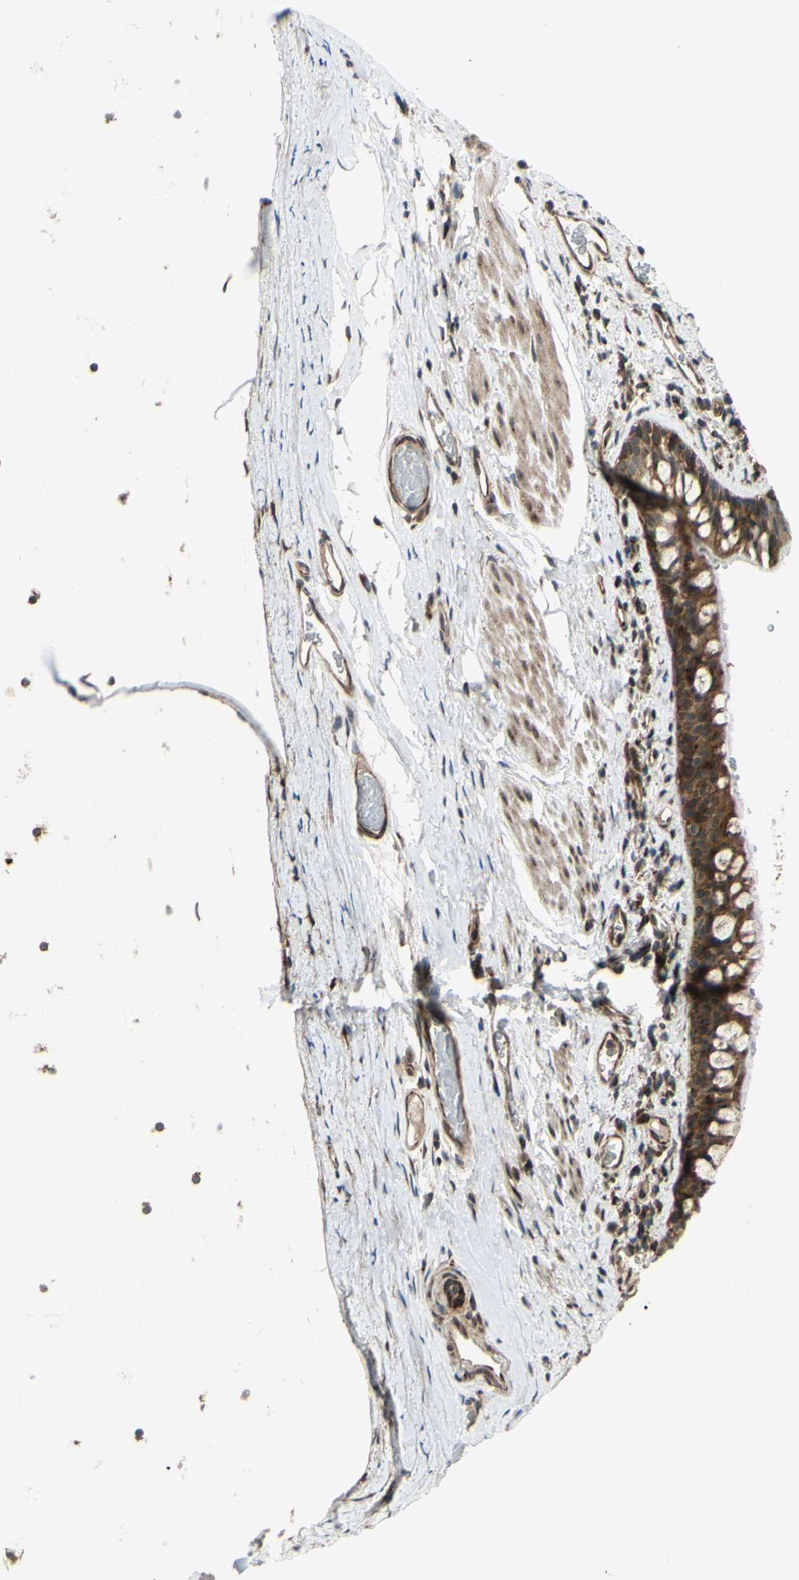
{"staining": {"intensity": "moderate", "quantity": ">75%", "location": "cytoplasmic/membranous"}, "tissue": "bronchus", "cell_type": "Respiratory epithelial cells", "image_type": "normal", "snomed": [{"axis": "morphology", "description": "Normal tissue, NOS"}, {"axis": "morphology", "description": "Malignant melanoma, Metastatic site"}, {"axis": "topography", "description": "Bronchus"}, {"axis": "topography", "description": "Lung"}], "caption": "Bronchus stained with a brown dye exhibits moderate cytoplasmic/membranous positive expression in approximately >75% of respiratory epithelial cells.", "gene": "PRAF2", "patient": {"sex": "male", "age": 64}}